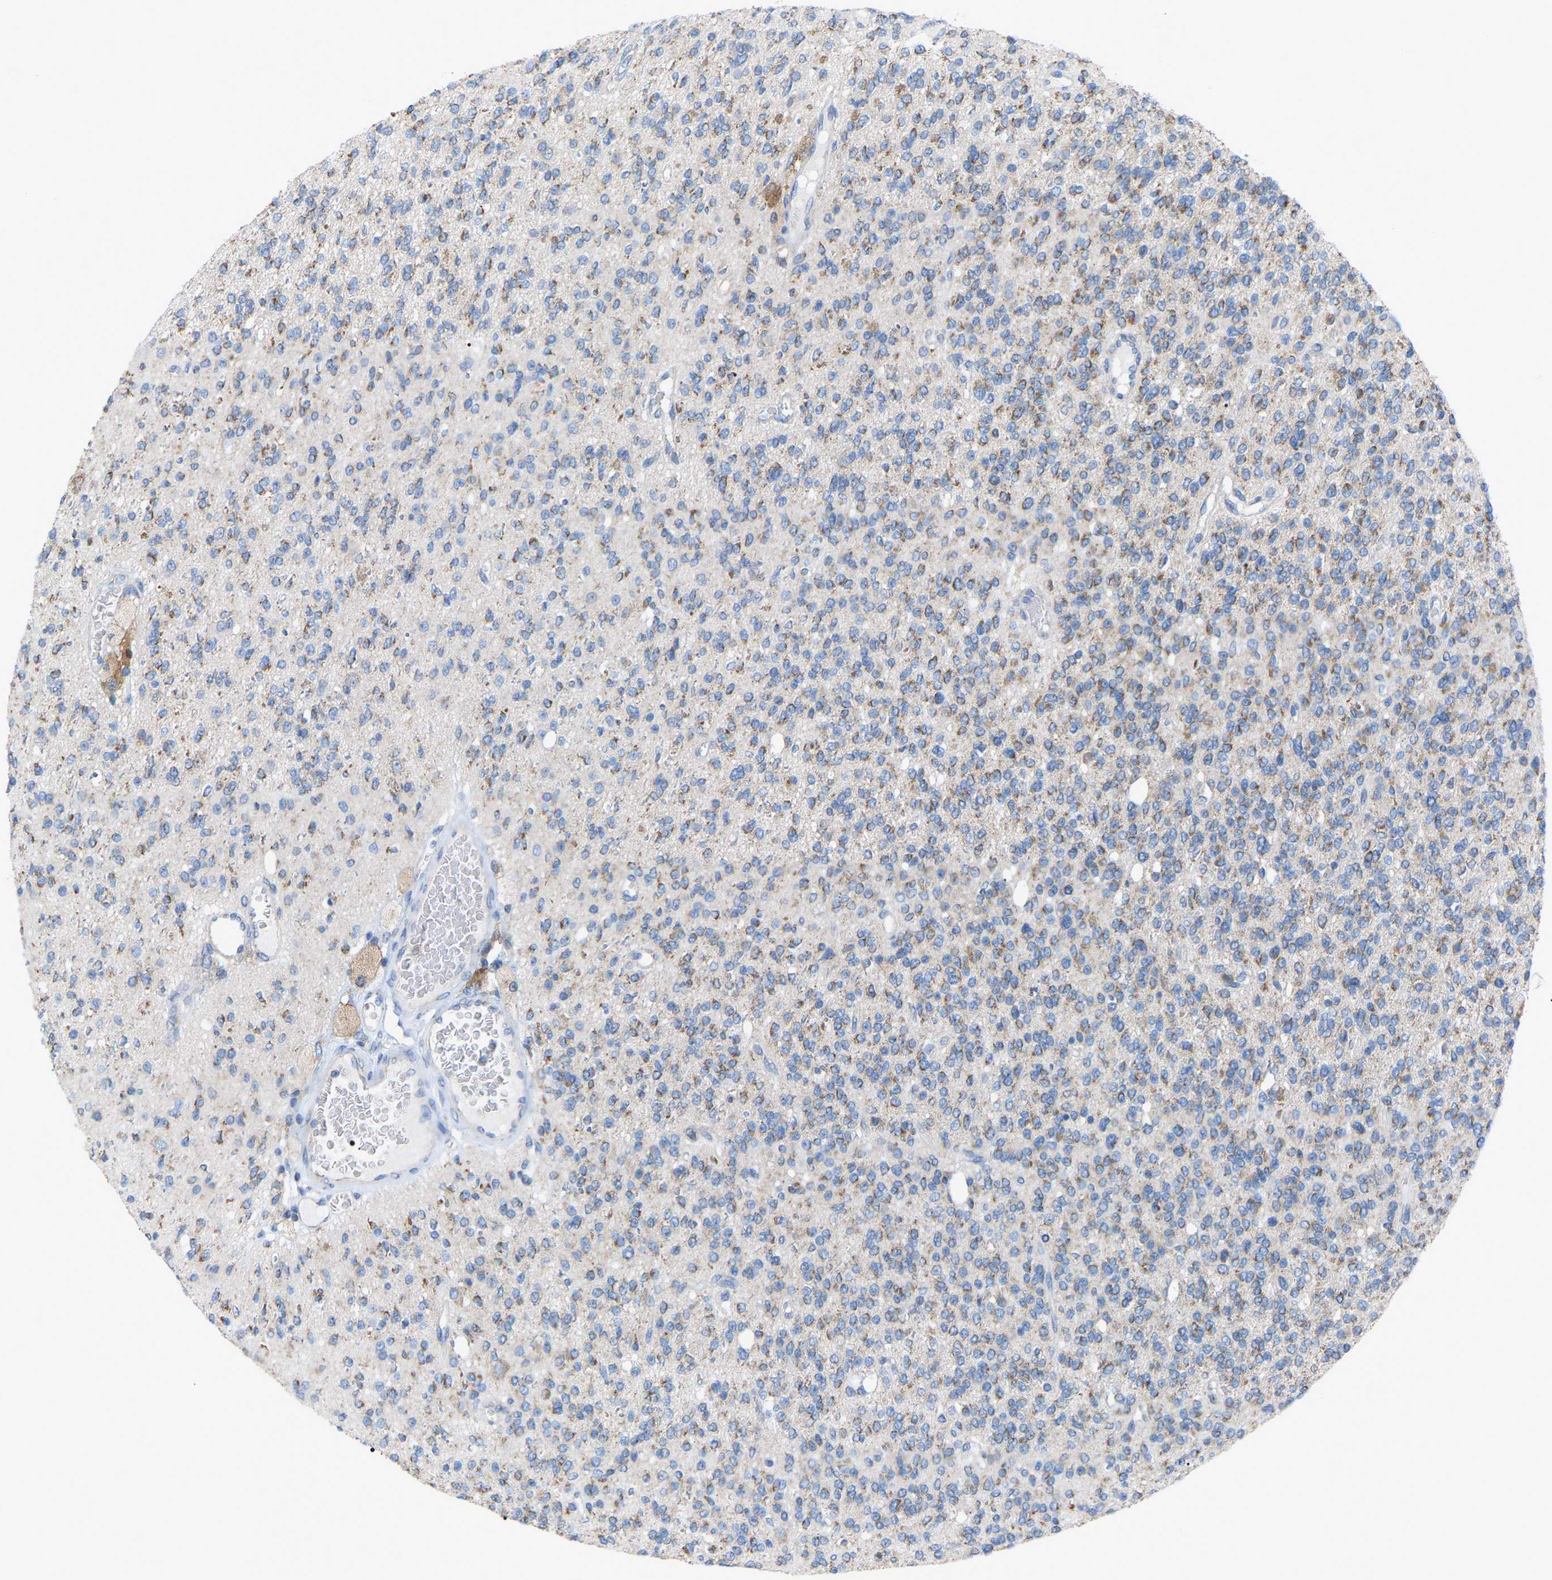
{"staining": {"intensity": "weak", "quantity": ">75%", "location": "cytoplasmic/membranous"}, "tissue": "glioma", "cell_type": "Tumor cells", "image_type": "cancer", "snomed": [{"axis": "morphology", "description": "Glioma, malignant, High grade"}, {"axis": "topography", "description": "Brain"}], "caption": "Protein expression analysis of glioma shows weak cytoplasmic/membranous positivity in approximately >75% of tumor cells.", "gene": "CROT", "patient": {"sex": "male", "age": 34}}